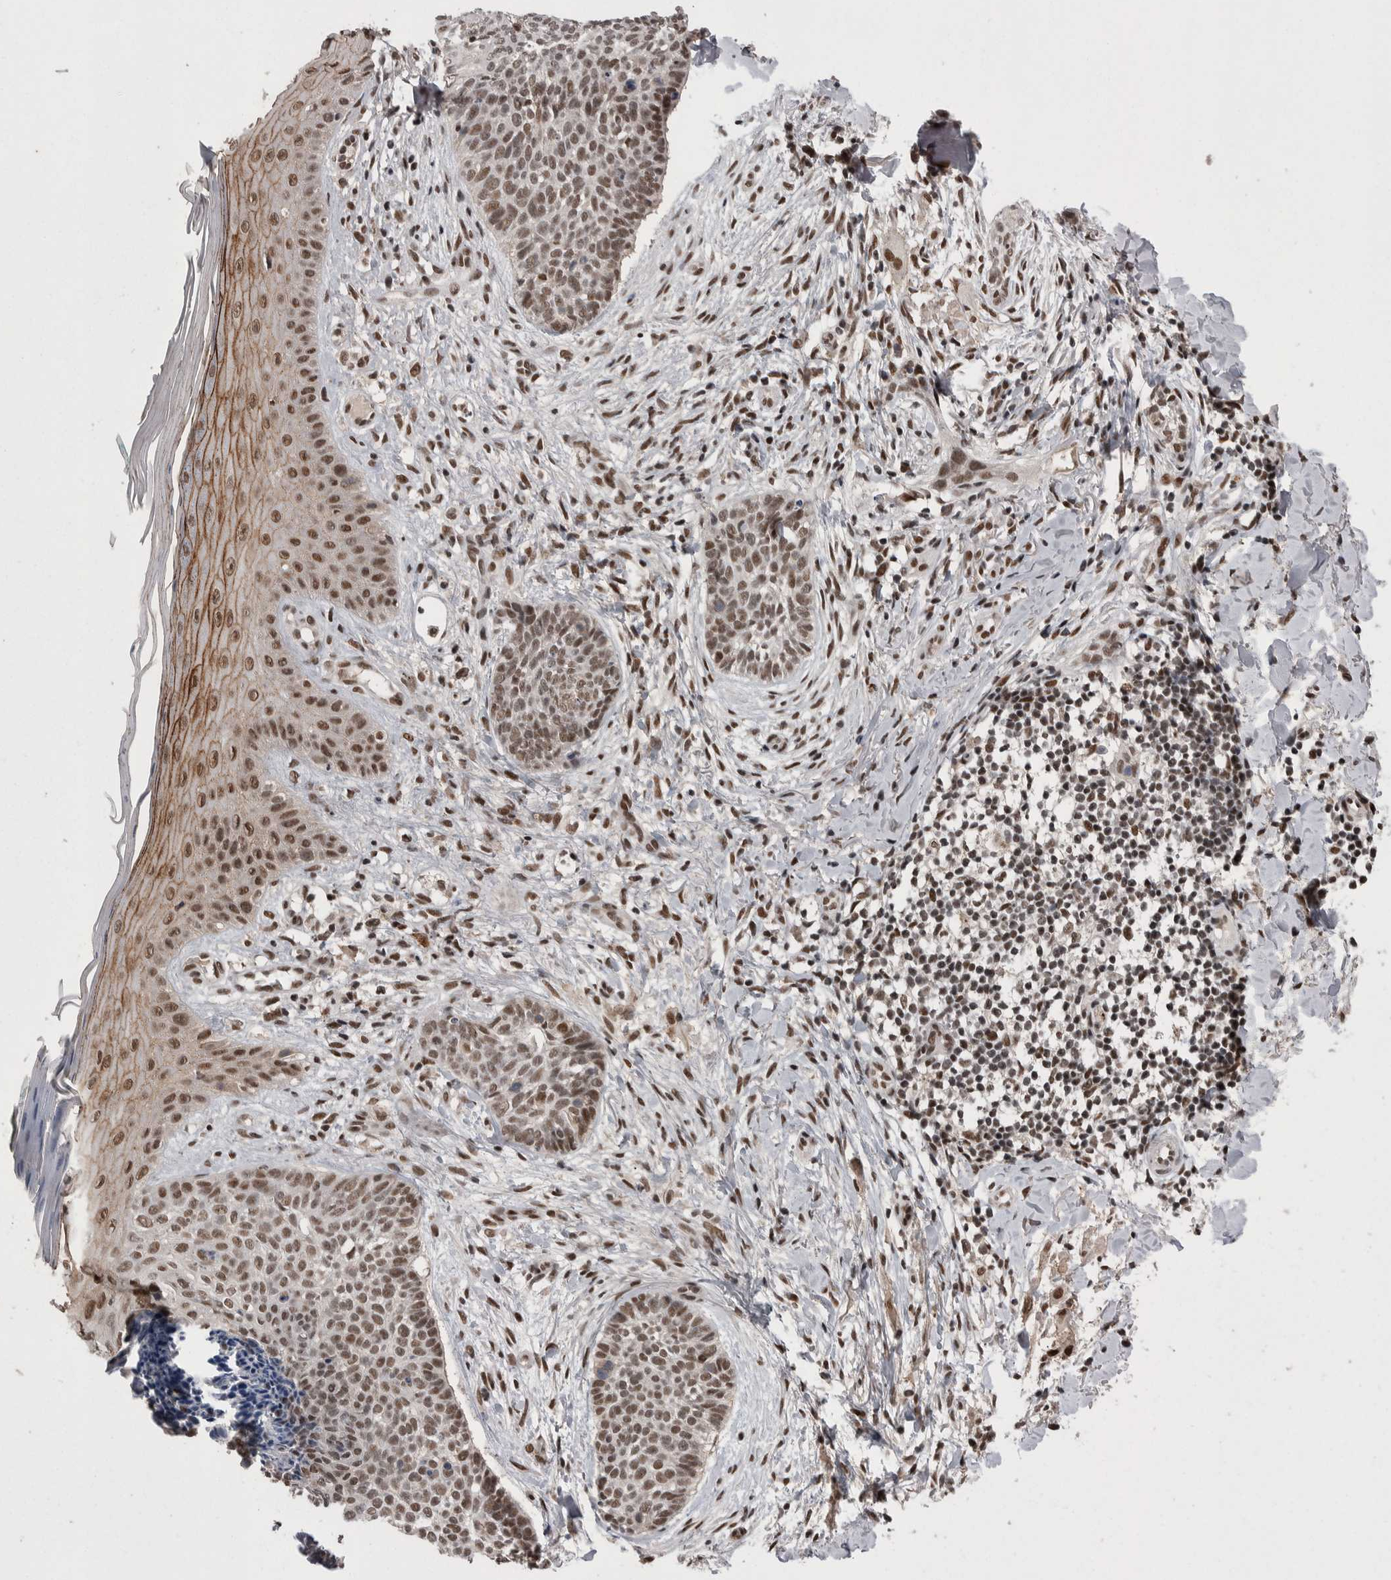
{"staining": {"intensity": "moderate", "quantity": ">75%", "location": "nuclear"}, "tissue": "skin cancer", "cell_type": "Tumor cells", "image_type": "cancer", "snomed": [{"axis": "morphology", "description": "Normal tissue, NOS"}, {"axis": "morphology", "description": "Basal cell carcinoma"}, {"axis": "topography", "description": "Skin"}], "caption": "The image displays staining of skin basal cell carcinoma, revealing moderate nuclear protein expression (brown color) within tumor cells.", "gene": "DMTF1", "patient": {"sex": "male", "age": 67}}